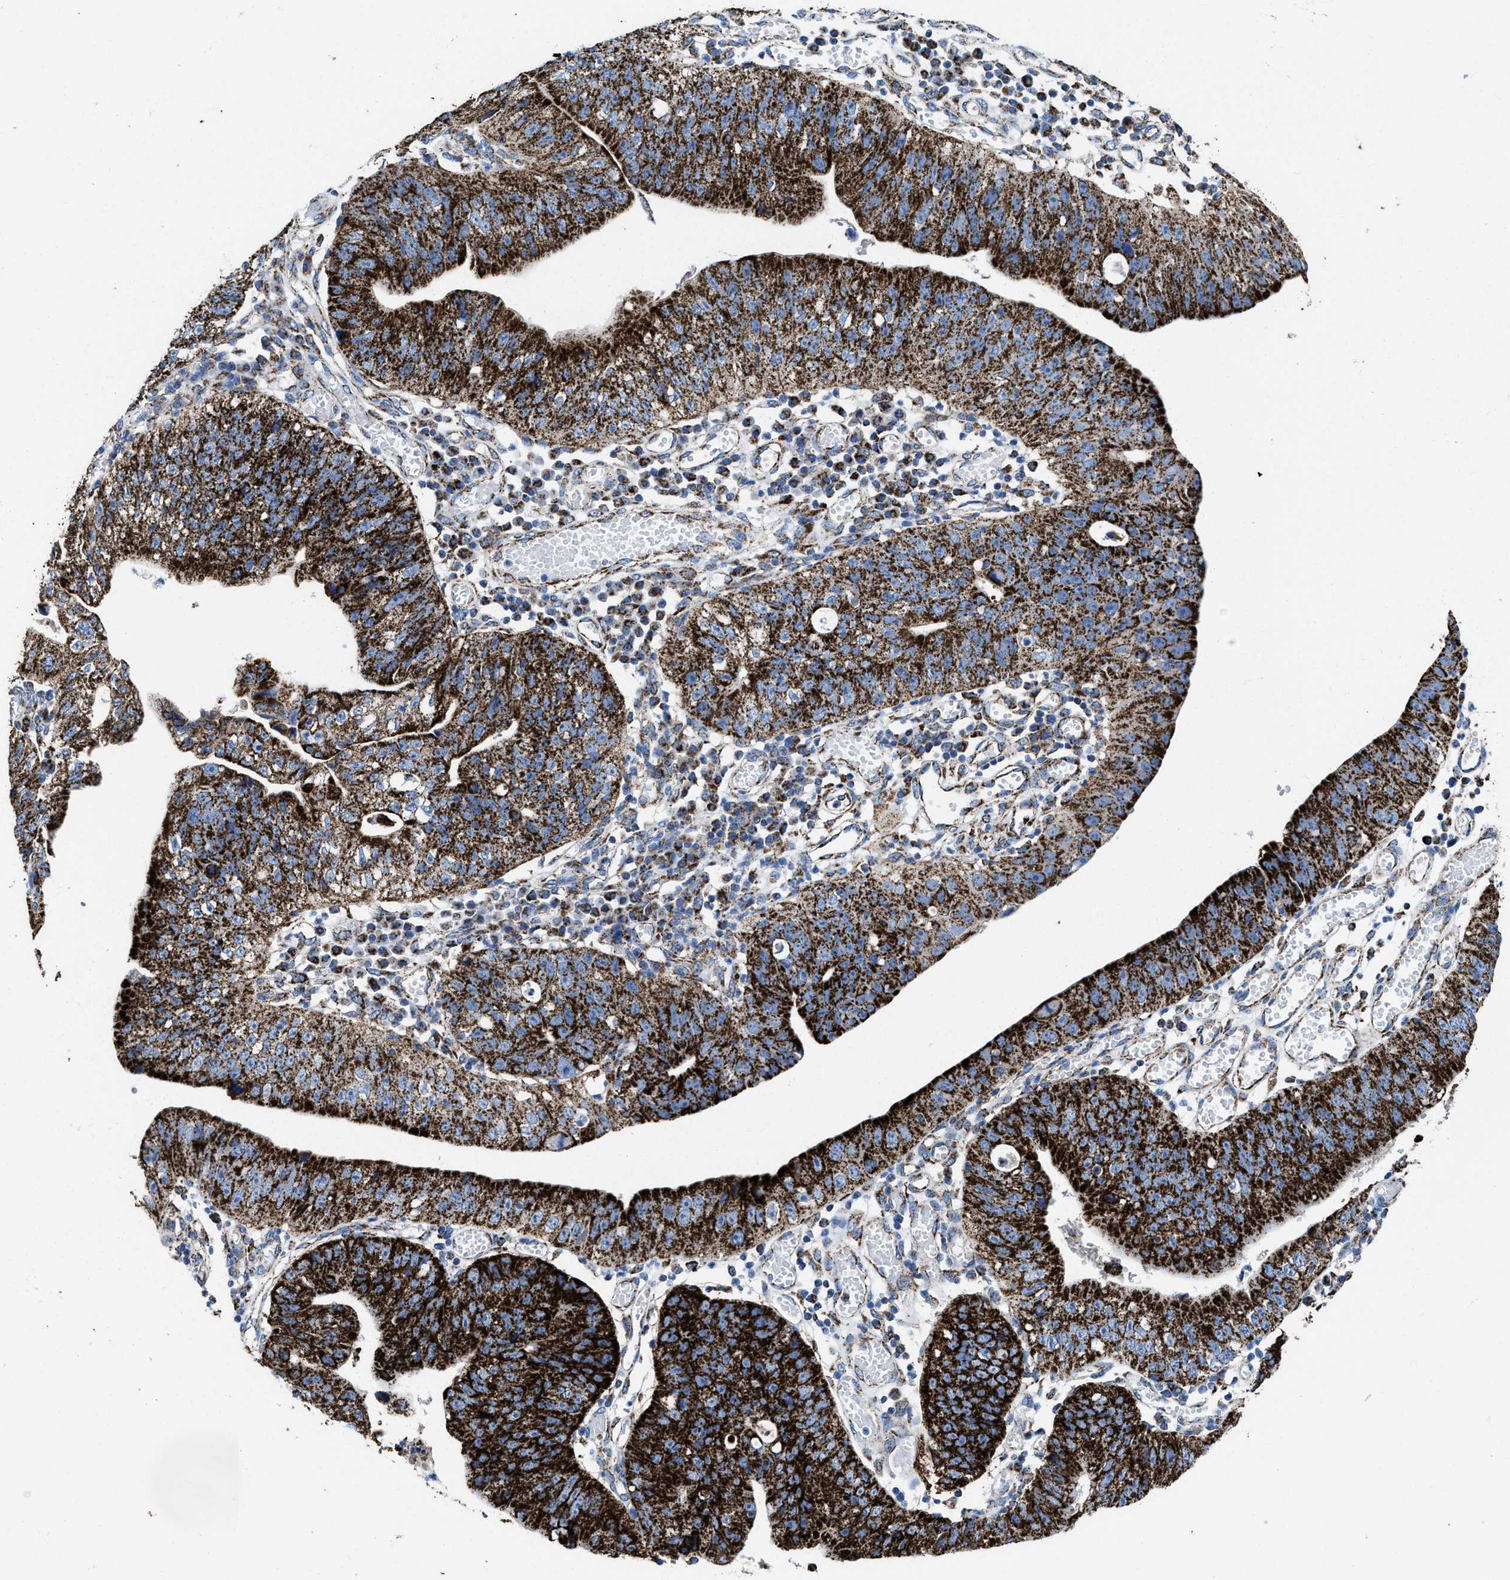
{"staining": {"intensity": "strong", "quantity": ">75%", "location": "cytoplasmic/membranous"}, "tissue": "stomach cancer", "cell_type": "Tumor cells", "image_type": "cancer", "snomed": [{"axis": "morphology", "description": "Adenocarcinoma, NOS"}, {"axis": "topography", "description": "Stomach"}], "caption": "IHC (DAB) staining of human stomach cancer (adenocarcinoma) shows strong cytoplasmic/membranous protein staining in approximately >75% of tumor cells.", "gene": "ALDH1B1", "patient": {"sex": "male", "age": 59}}